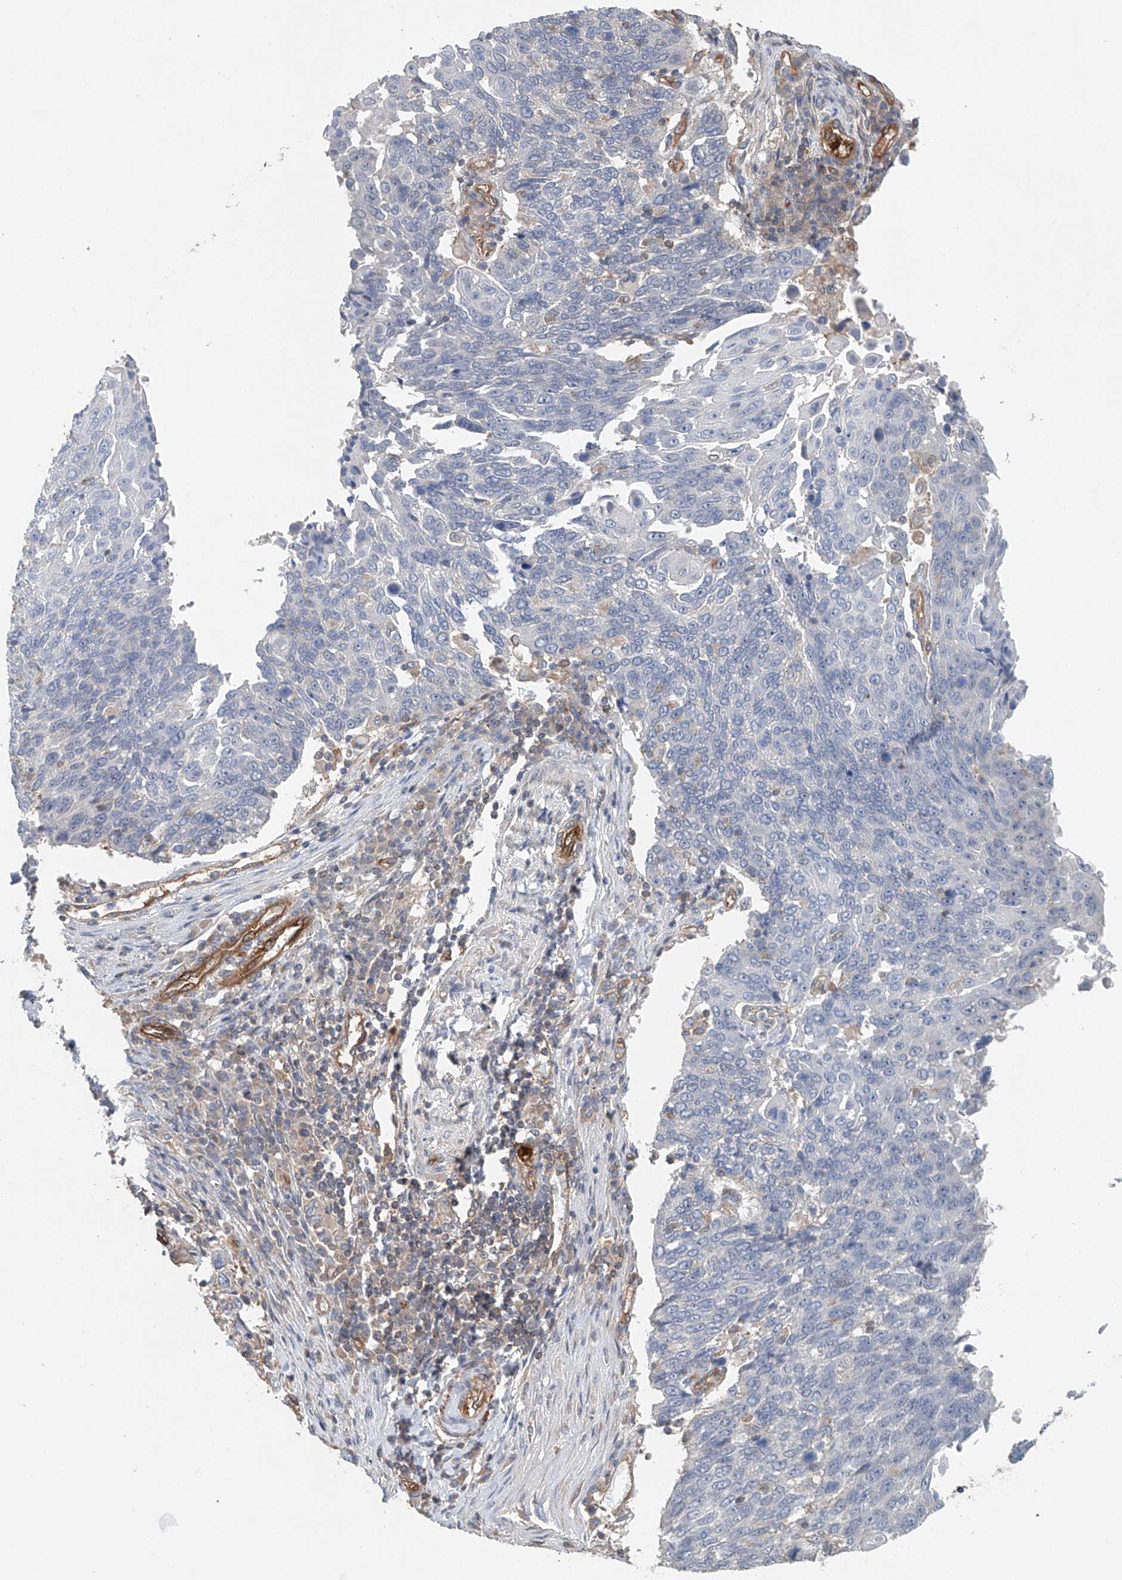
{"staining": {"intensity": "negative", "quantity": "none", "location": "none"}, "tissue": "lung cancer", "cell_type": "Tumor cells", "image_type": "cancer", "snomed": [{"axis": "morphology", "description": "Squamous cell carcinoma, NOS"}, {"axis": "topography", "description": "Lung"}], "caption": "The image exhibits no significant staining in tumor cells of squamous cell carcinoma (lung).", "gene": "FRYL", "patient": {"sex": "male", "age": 66}}